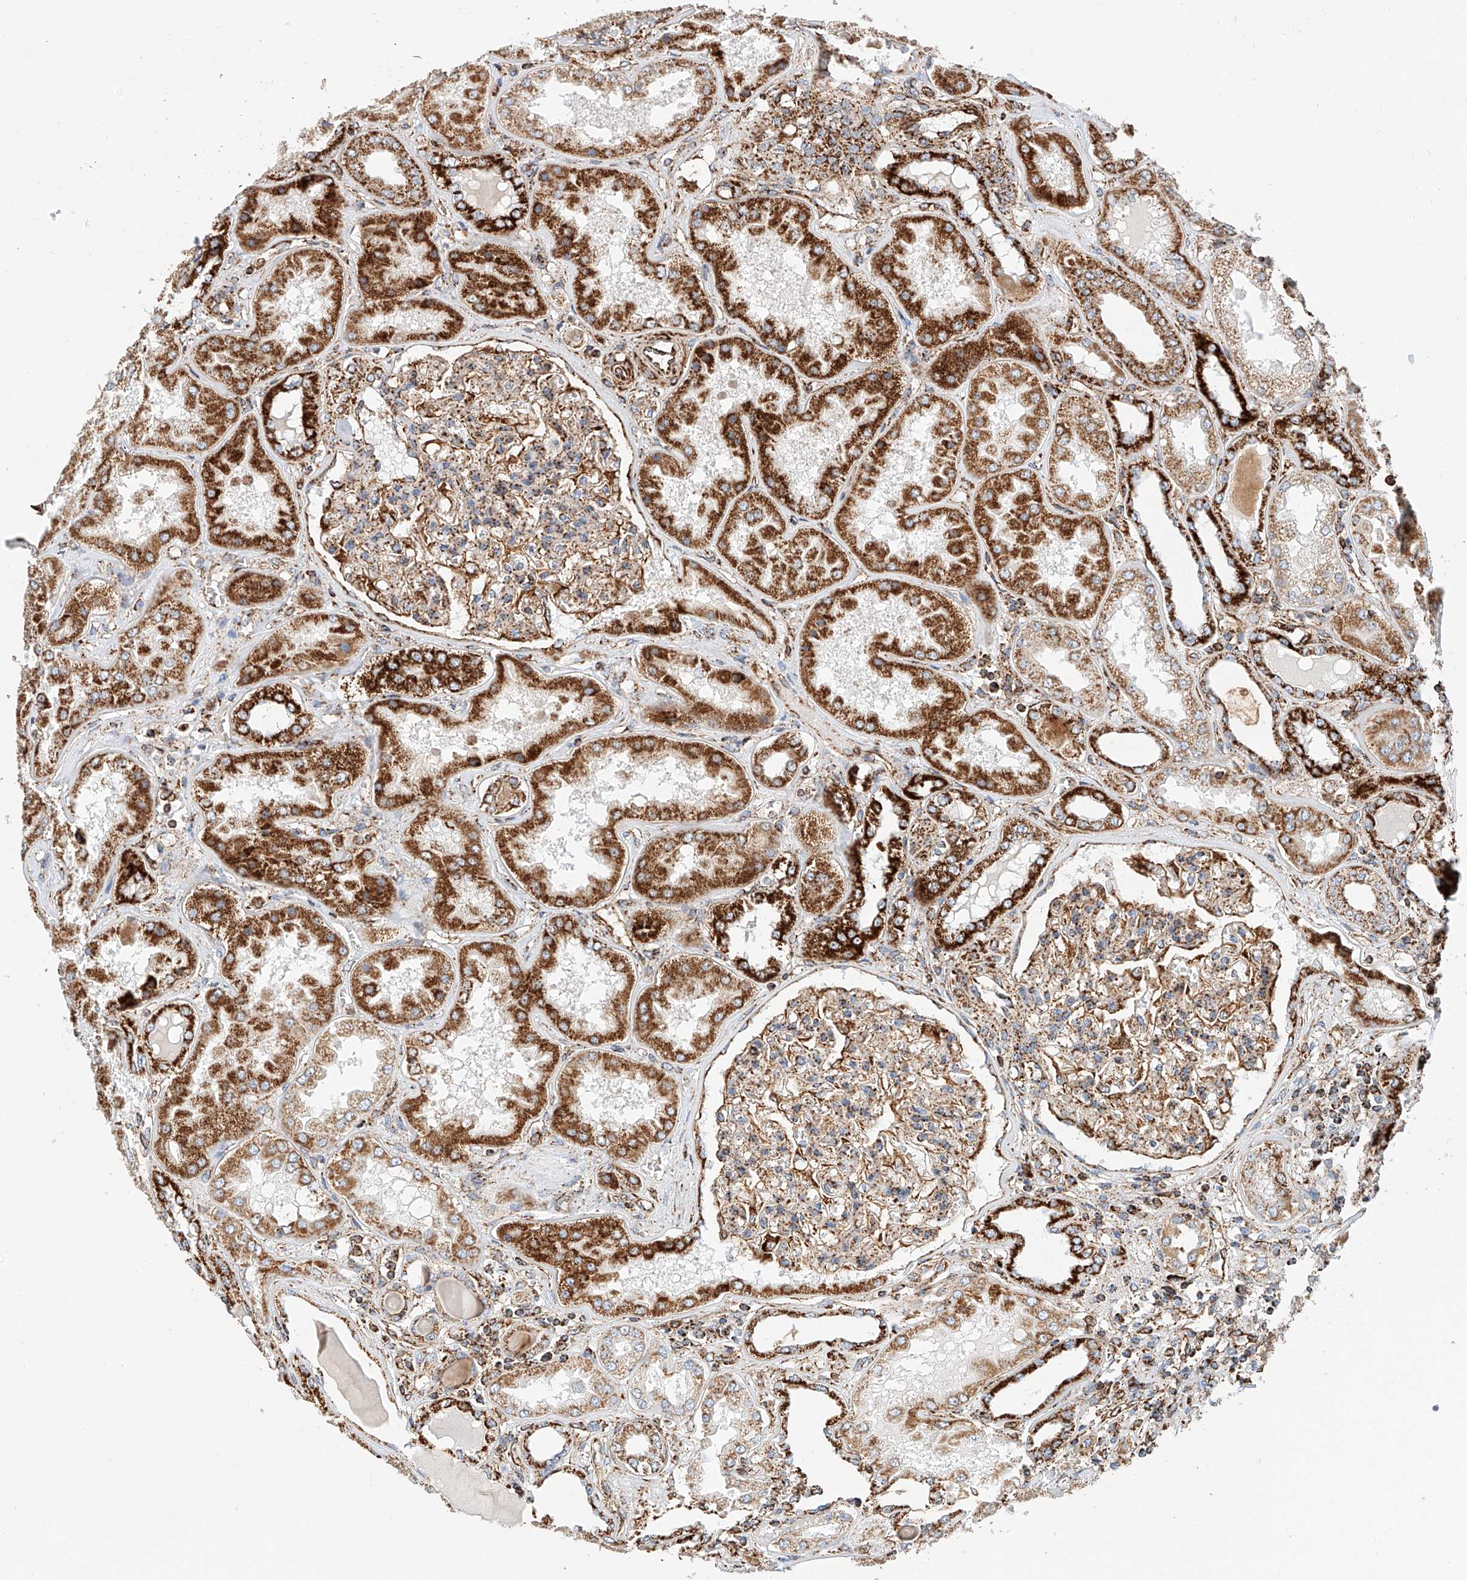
{"staining": {"intensity": "moderate", "quantity": ">75%", "location": "cytoplasmic/membranous"}, "tissue": "kidney", "cell_type": "Cells in glomeruli", "image_type": "normal", "snomed": [{"axis": "morphology", "description": "Normal tissue, NOS"}, {"axis": "topography", "description": "Kidney"}], "caption": "This histopathology image demonstrates benign kidney stained with immunohistochemistry (IHC) to label a protein in brown. The cytoplasmic/membranous of cells in glomeruli show moderate positivity for the protein. Nuclei are counter-stained blue.", "gene": "NDUFV3", "patient": {"sex": "female", "age": 56}}